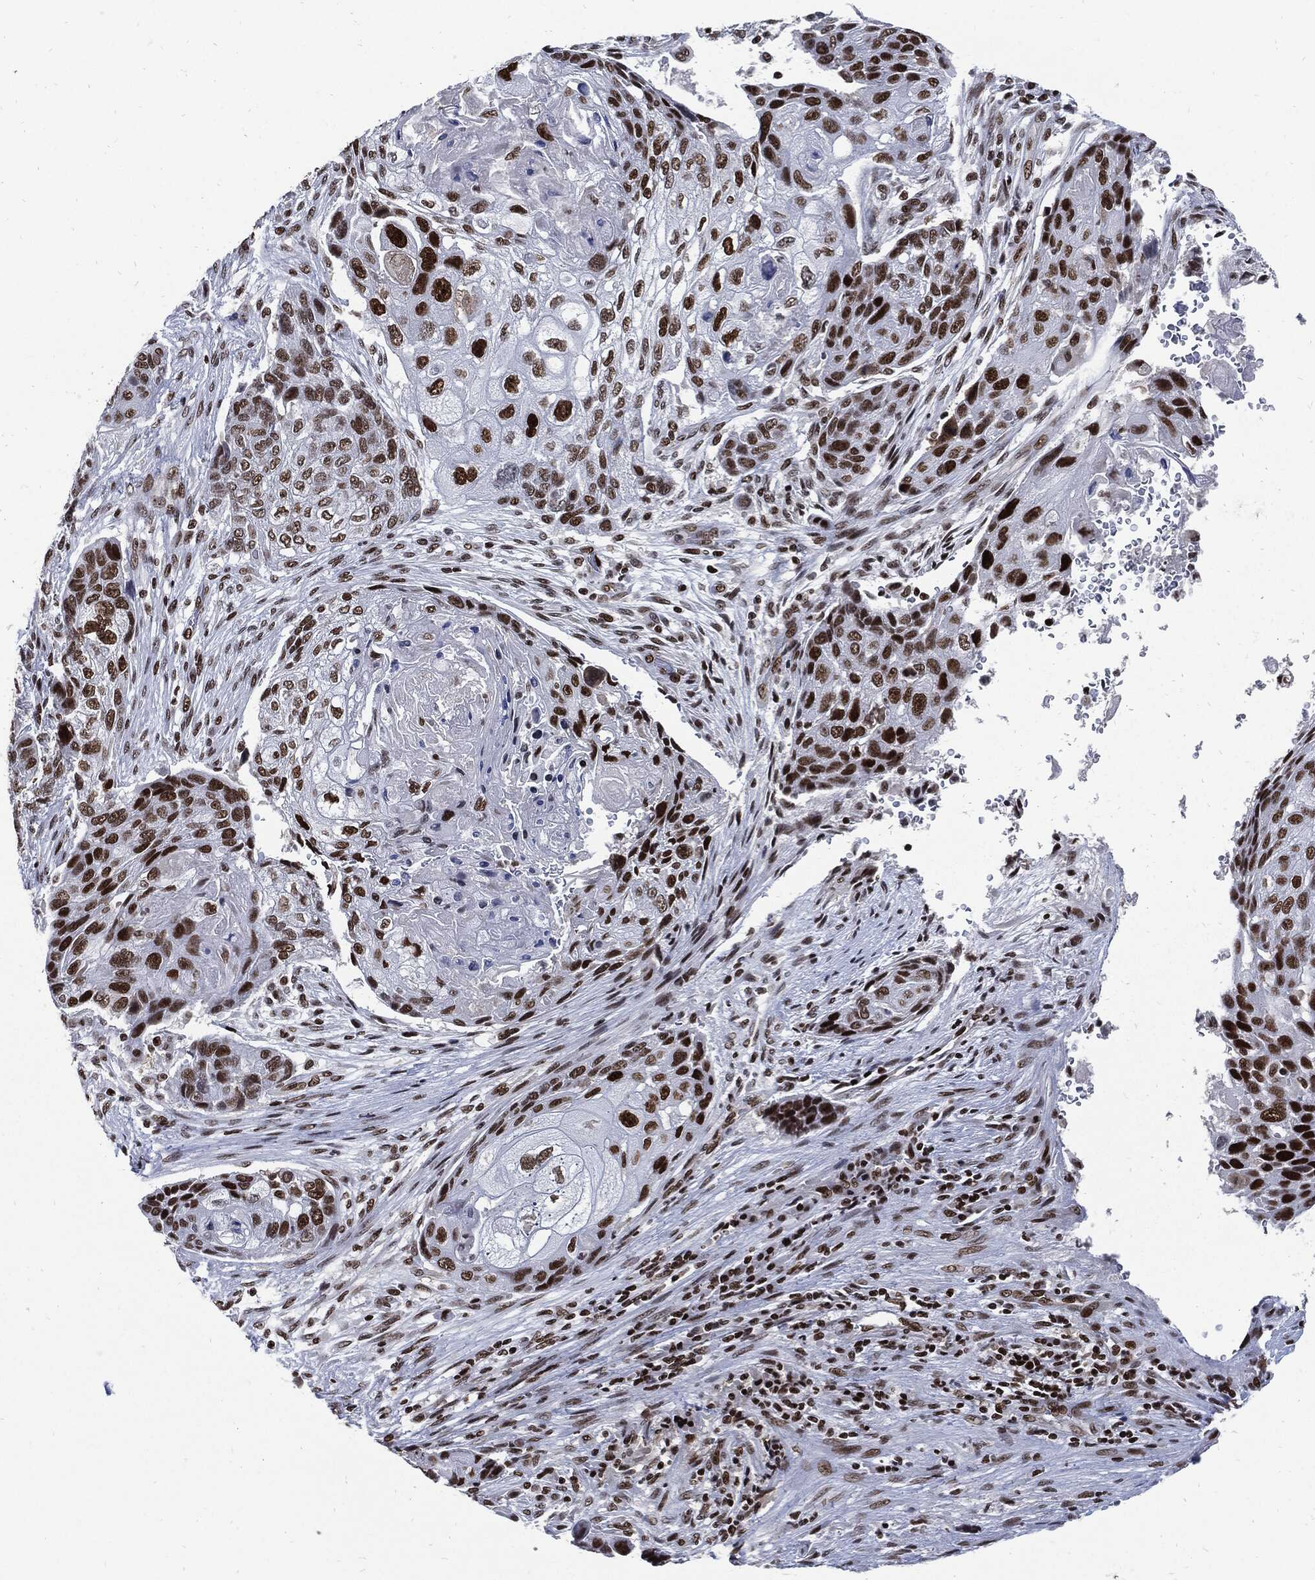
{"staining": {"intensity": "strong", "quantity": "25%-75%", "location": "nuclear"}, "tissue": "lung cancer", "cell_type": "Tumor cells", "image_type": "cancer", "snomed": [{"axis": "morphology", "description": "Normal tissue, NOS"}, {"axis": "morphology", "description": "Squamous cell carcinoma, NOS"}, {"axis": "topography", "description": "Bronchus"}, {"axis": "topography", "description": "Lung"}], "caption": "Tumor cells demonstrate high levels of strong nuclear expression in about 25%-75% of cells in human lung cancer (squamous cell carcinoma).", "gene": "TERF2", "patient": {"sex": "male", "age": 69}}